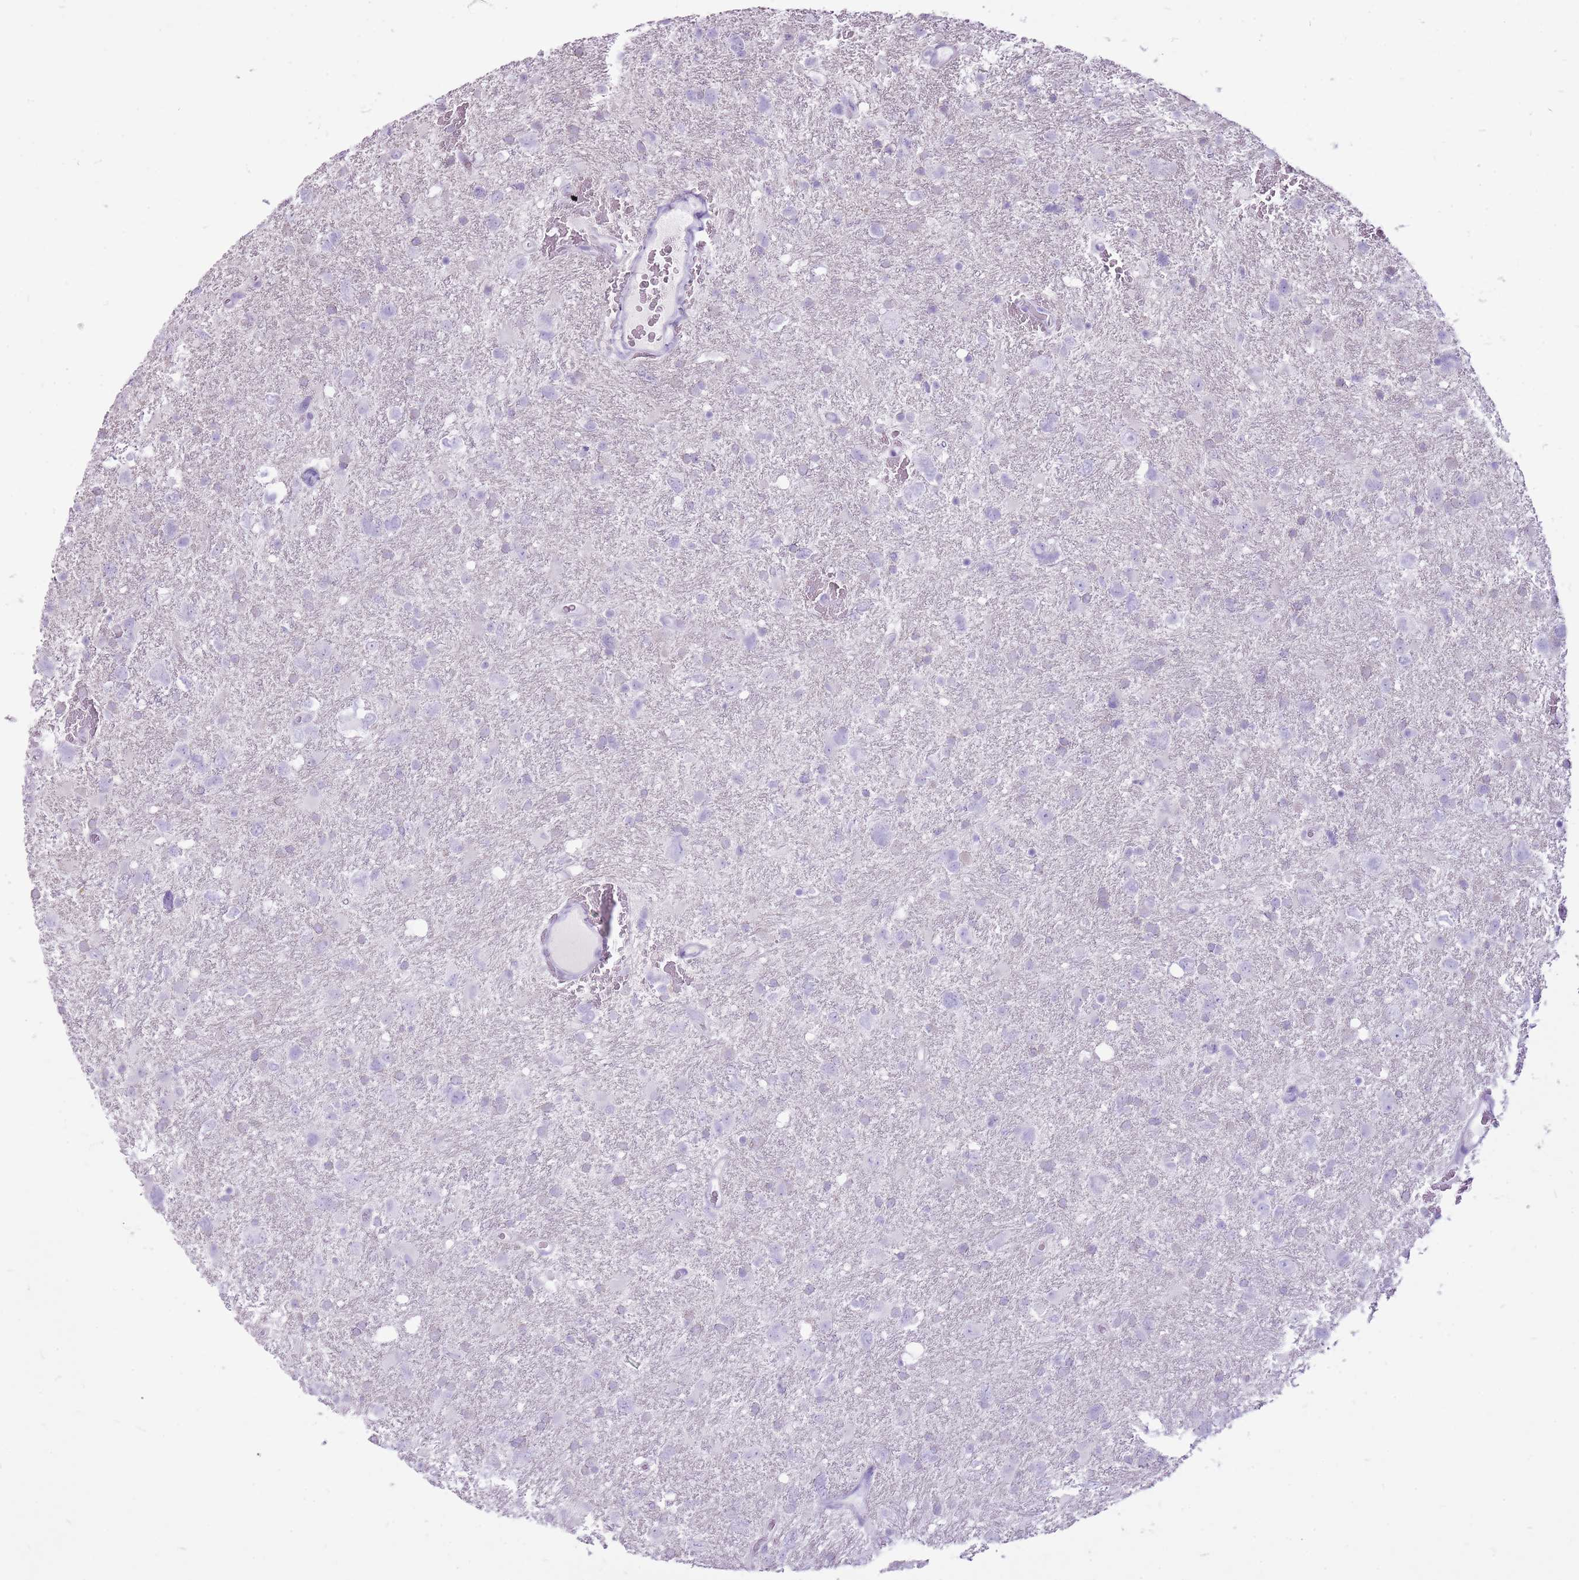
{"staining": {"intensity": "negative", "quantity": "none", "location": "none"}, "tissue": "glioma", "cell_type": "Tumor cells", "image_type": "cancer", "snomed": [{"axis": "morphology", "description": "Glioma, malignant, High grade"}, {"axis": "topography", "description": "Brain"}], "caption": "Human malignant glioma (high-grade) stained for a protein using immunohistochemistry shows no positivity in tumor cells.", "gene": "CNFN", "patient": {"sex": "male", "age": 61}}